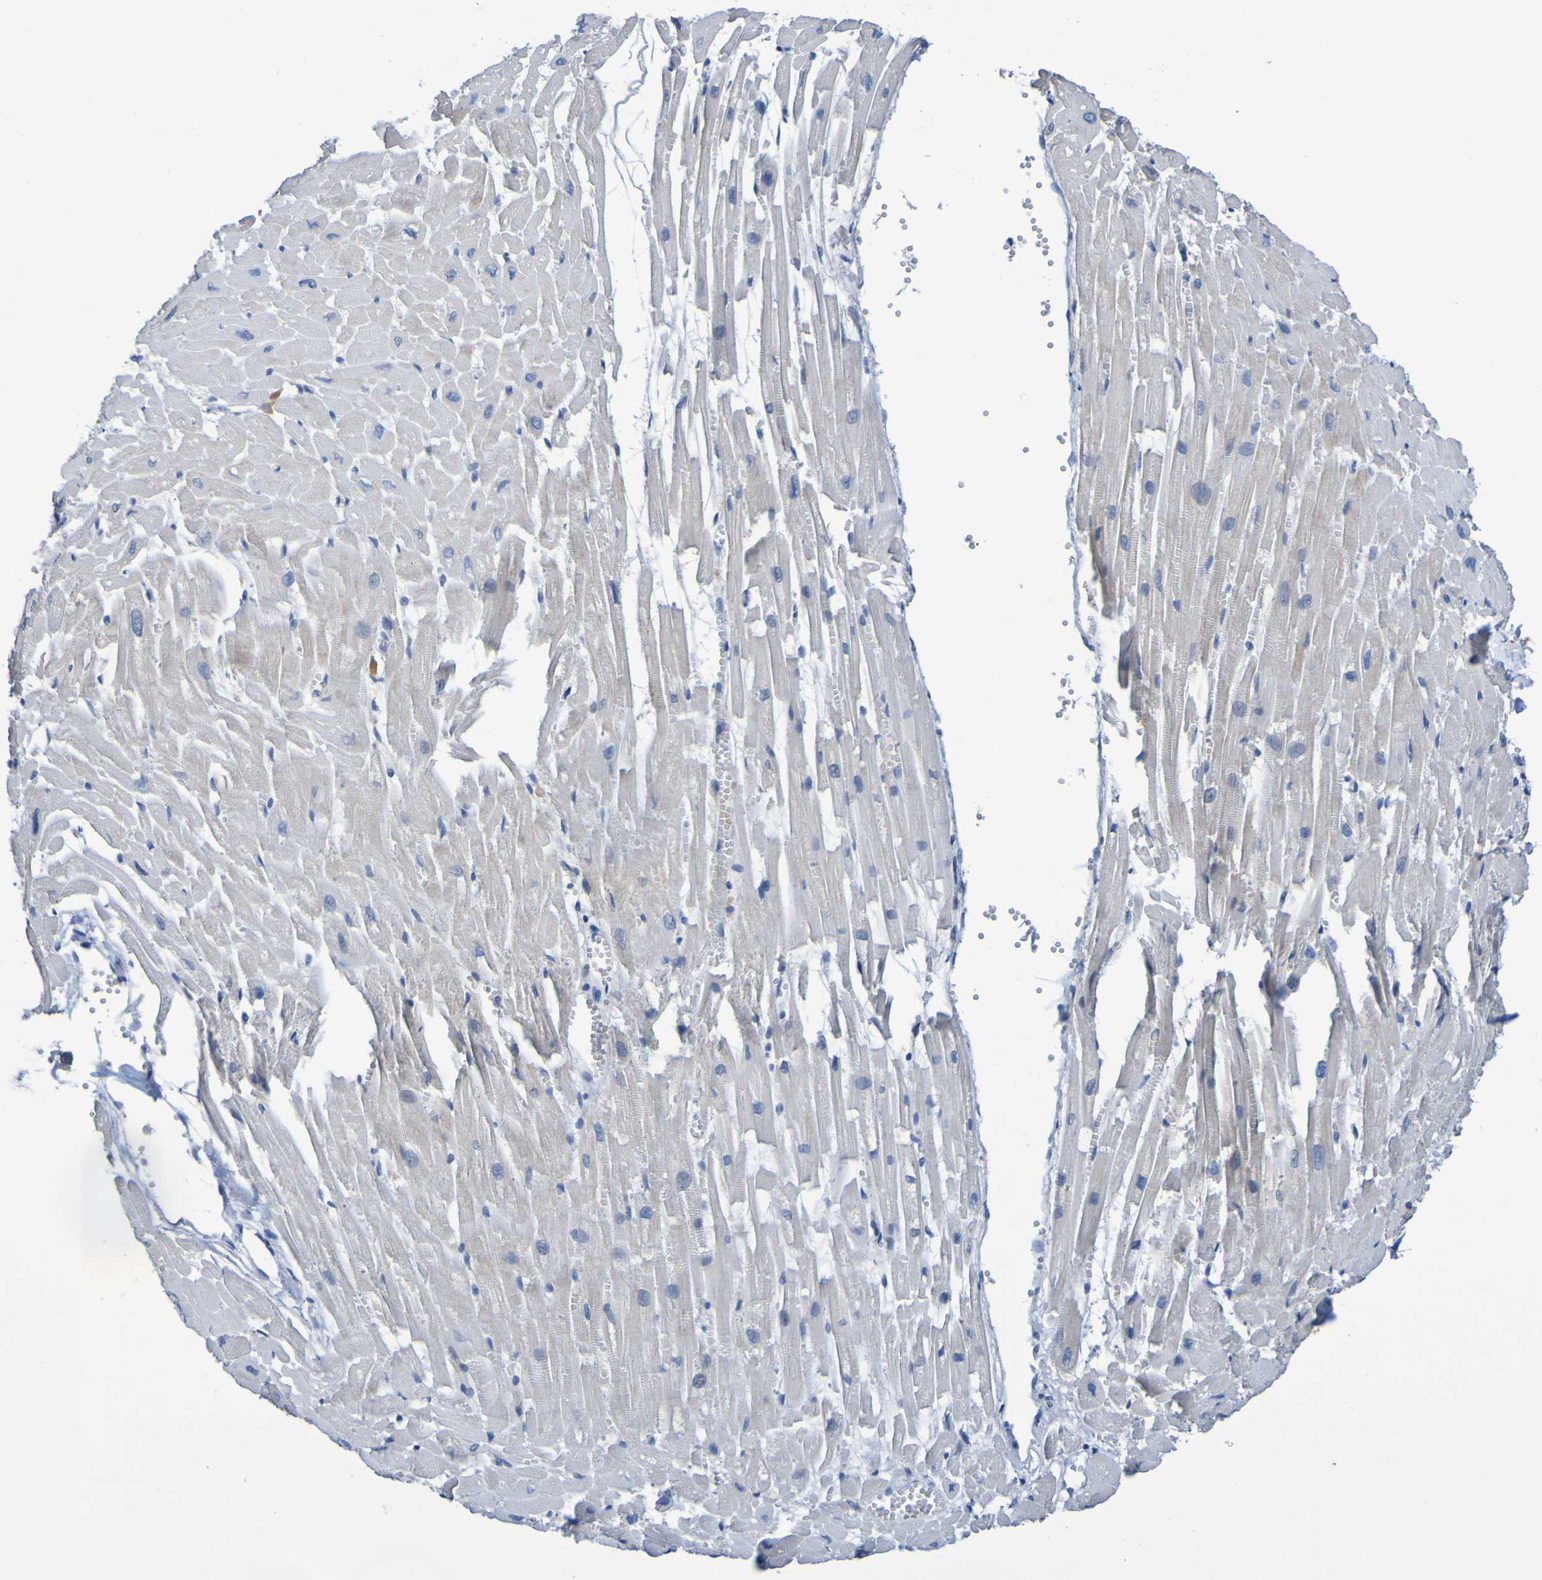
{"staining": {"intensity": "negative", "quantity": "none", "location": "none"}, "tissue": "heart muscle", "cell_type": "Cardiomyocytes", "image_type": "normal", "snomed": [{"axis": "morphology", "description": "Normal tissue, NOS"}, {"axis": "topography", "description": "Heart"}], "caption": "Immunohistochemistry (IHC) image of unremarkable human heart muscle stained for a protein (brown), which demonstrates no staining in cardiomyocytes.", "gene": "C11orf24", "patient": {"sex": "female", "age": 19}}